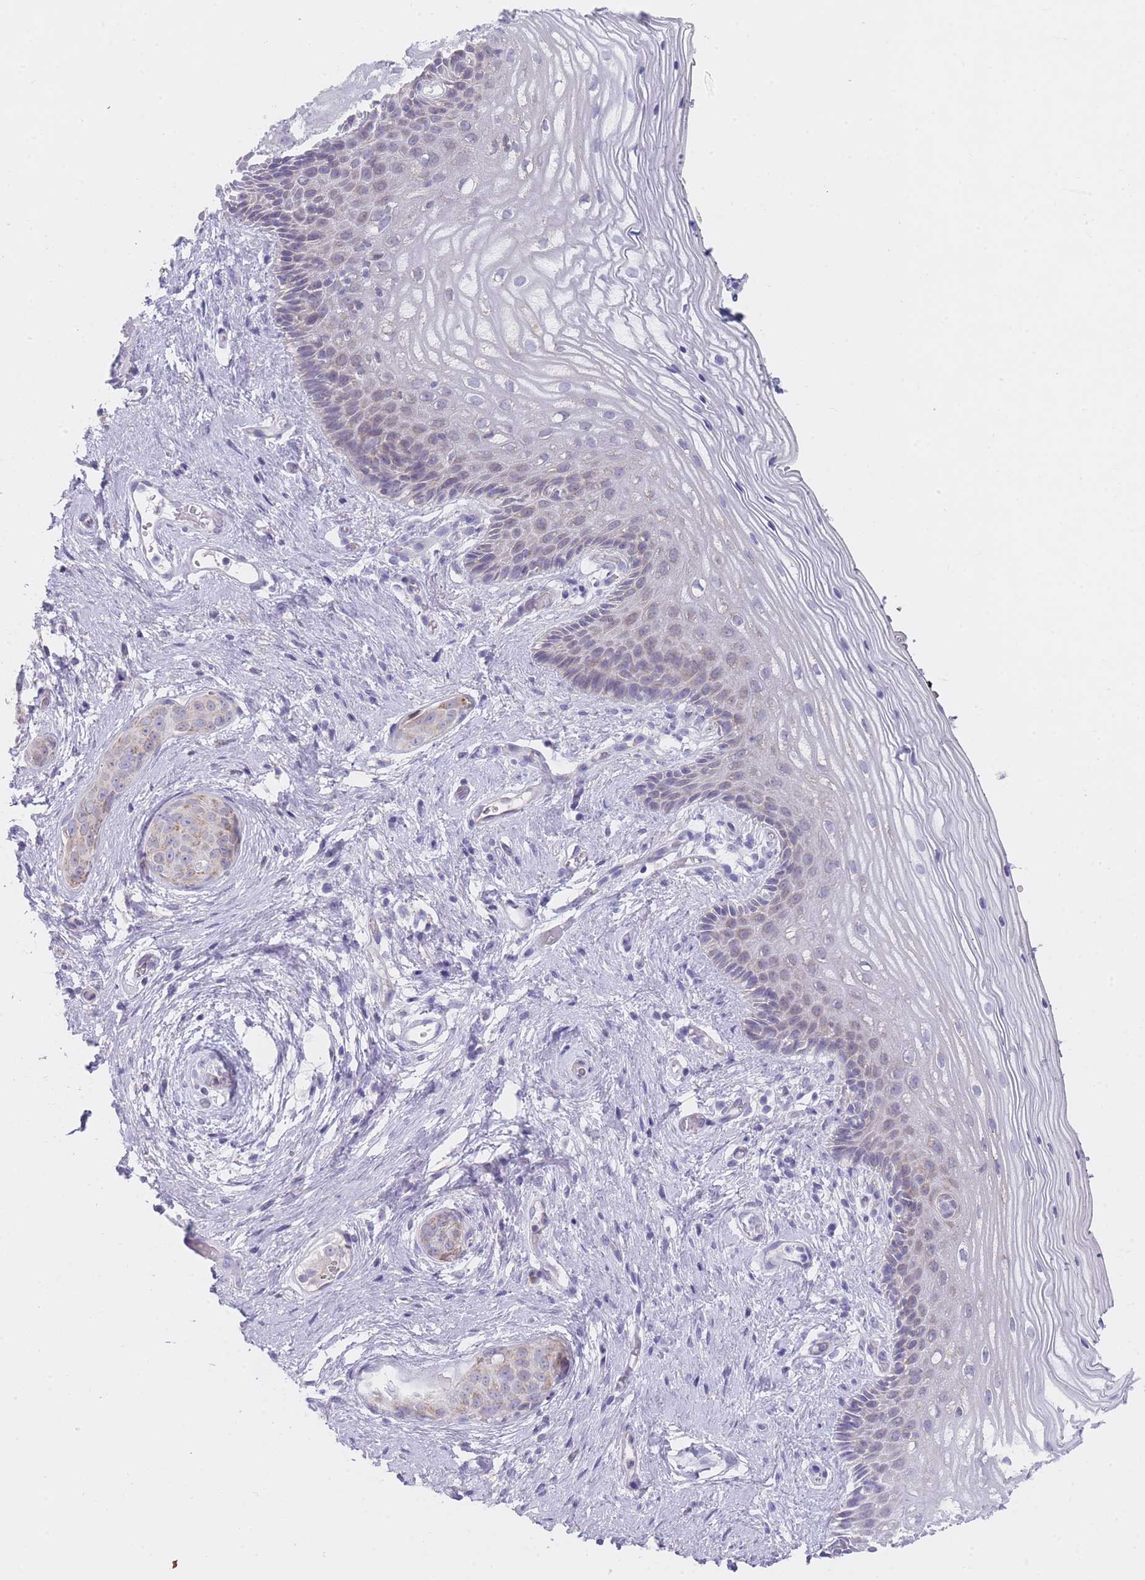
{"staining": {"intensity": "negative", "quantity": "none", "location": "none"}, "tissue": "vagina", "cell_type": "Squamous epithelial cells", "image_type": "normal", "snomed": [{"axis": "morphology", "description": "Normal tissue, NOS"}, {"axis": "topography", "description": "Vagina"}], "caption": "The image displays no significant positivity in squamous epithelial cells of vagina. (Stains: DAB immunohistochemistry with hematoxylin counter stain, Microscopy: brightfield microscopy at high magnification).", "gene": "MRPS14", "patient": {"sex": "female", "age": 47}}